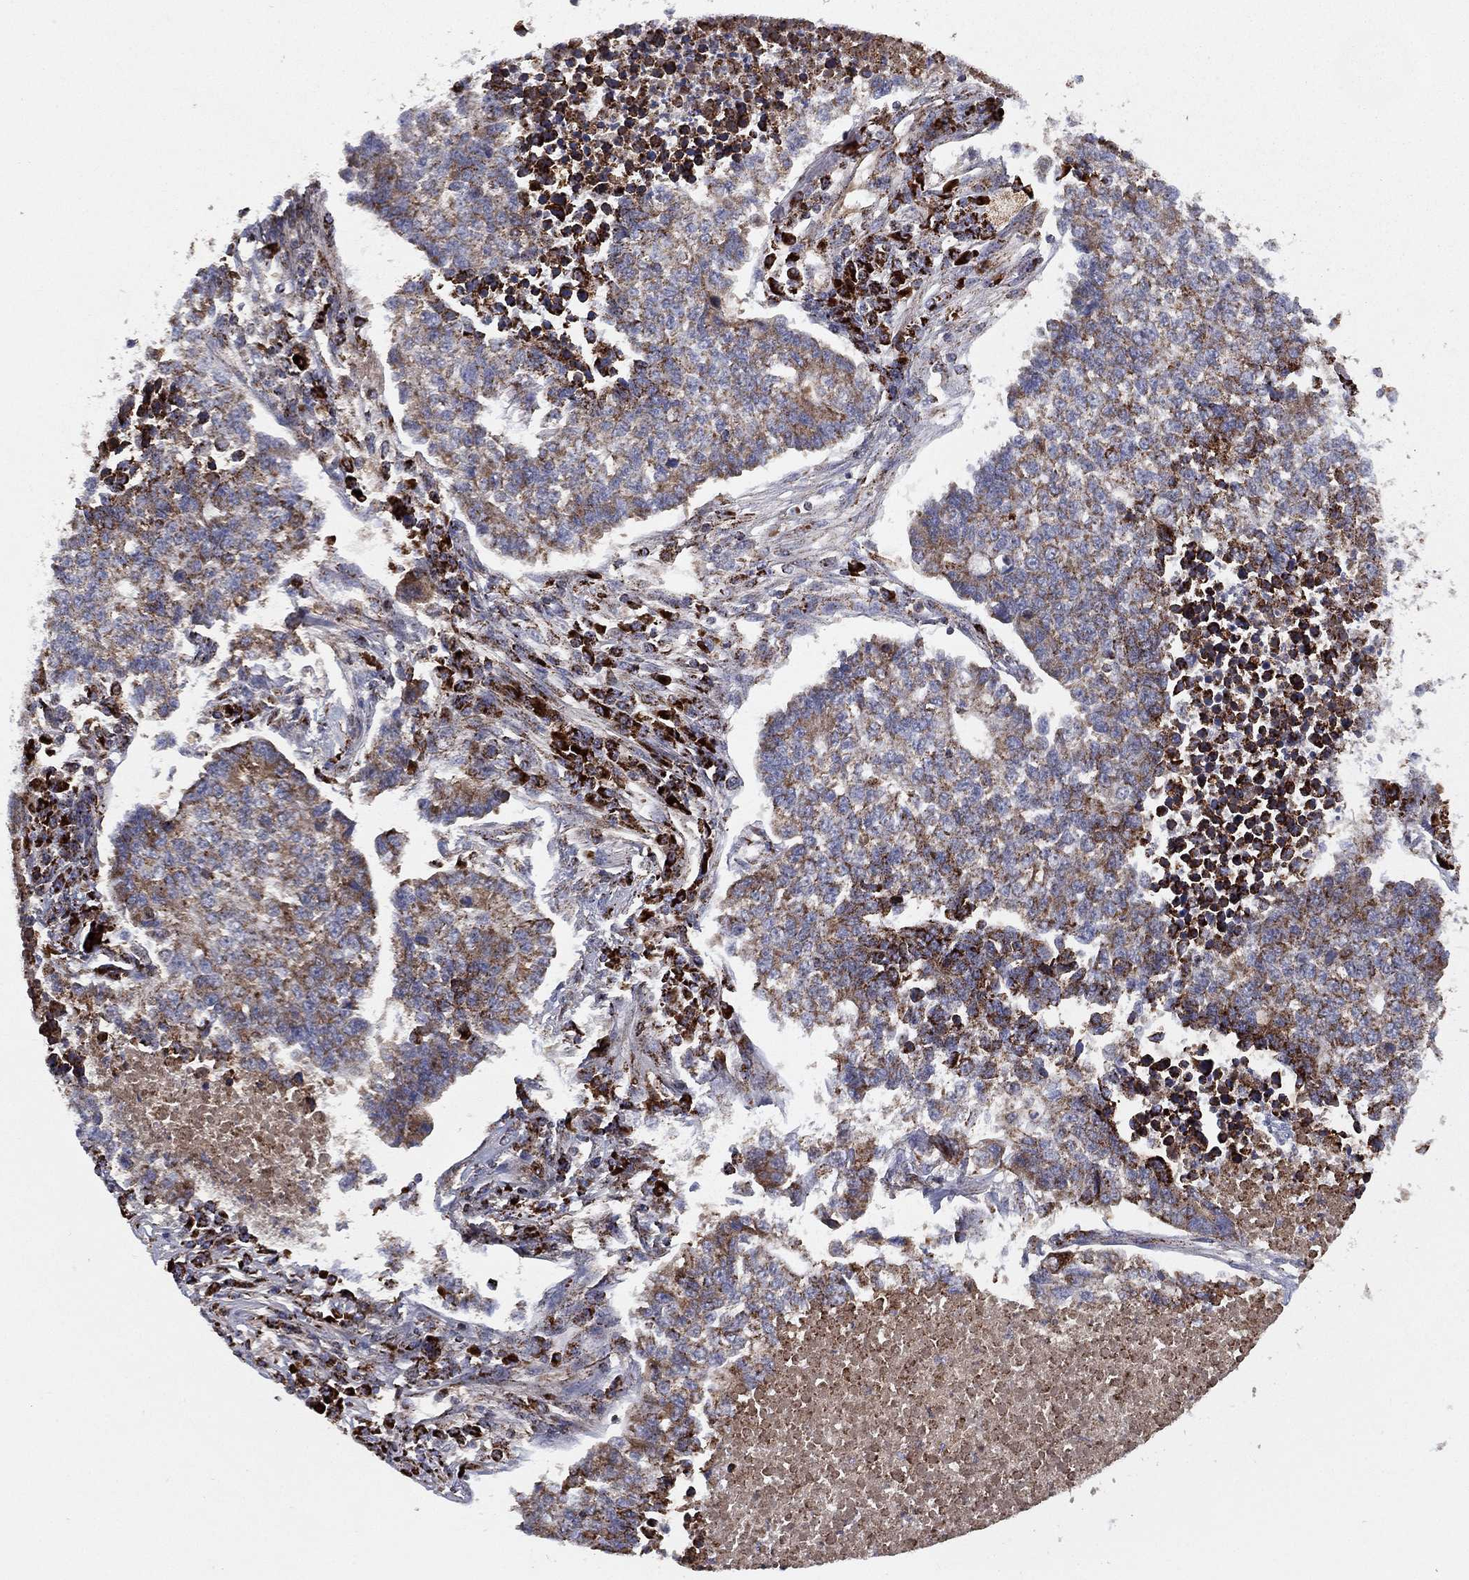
{"staining": {"intensity": "moderate", "quantity": "25%-75%", "location": "cytoplasmic/membranous"}, "tissue": "lung cancer", "cell_type": "Tumor cells", "image_type": "cancer", "snomed": [{"axis": "morphology", "description": "Adenocarcinoma, NOS"}, {"axis": "topography", "description": "Lung"}], "caption": "Lung adenocarcinoma stained with immunohistochemistry (IHC) shows moderate cytoplasmic/membranous staining in about 25%-75% of tumor cells.", "gene": "PPP2R5A", "patient": {"sex": "male", "age": 57}}